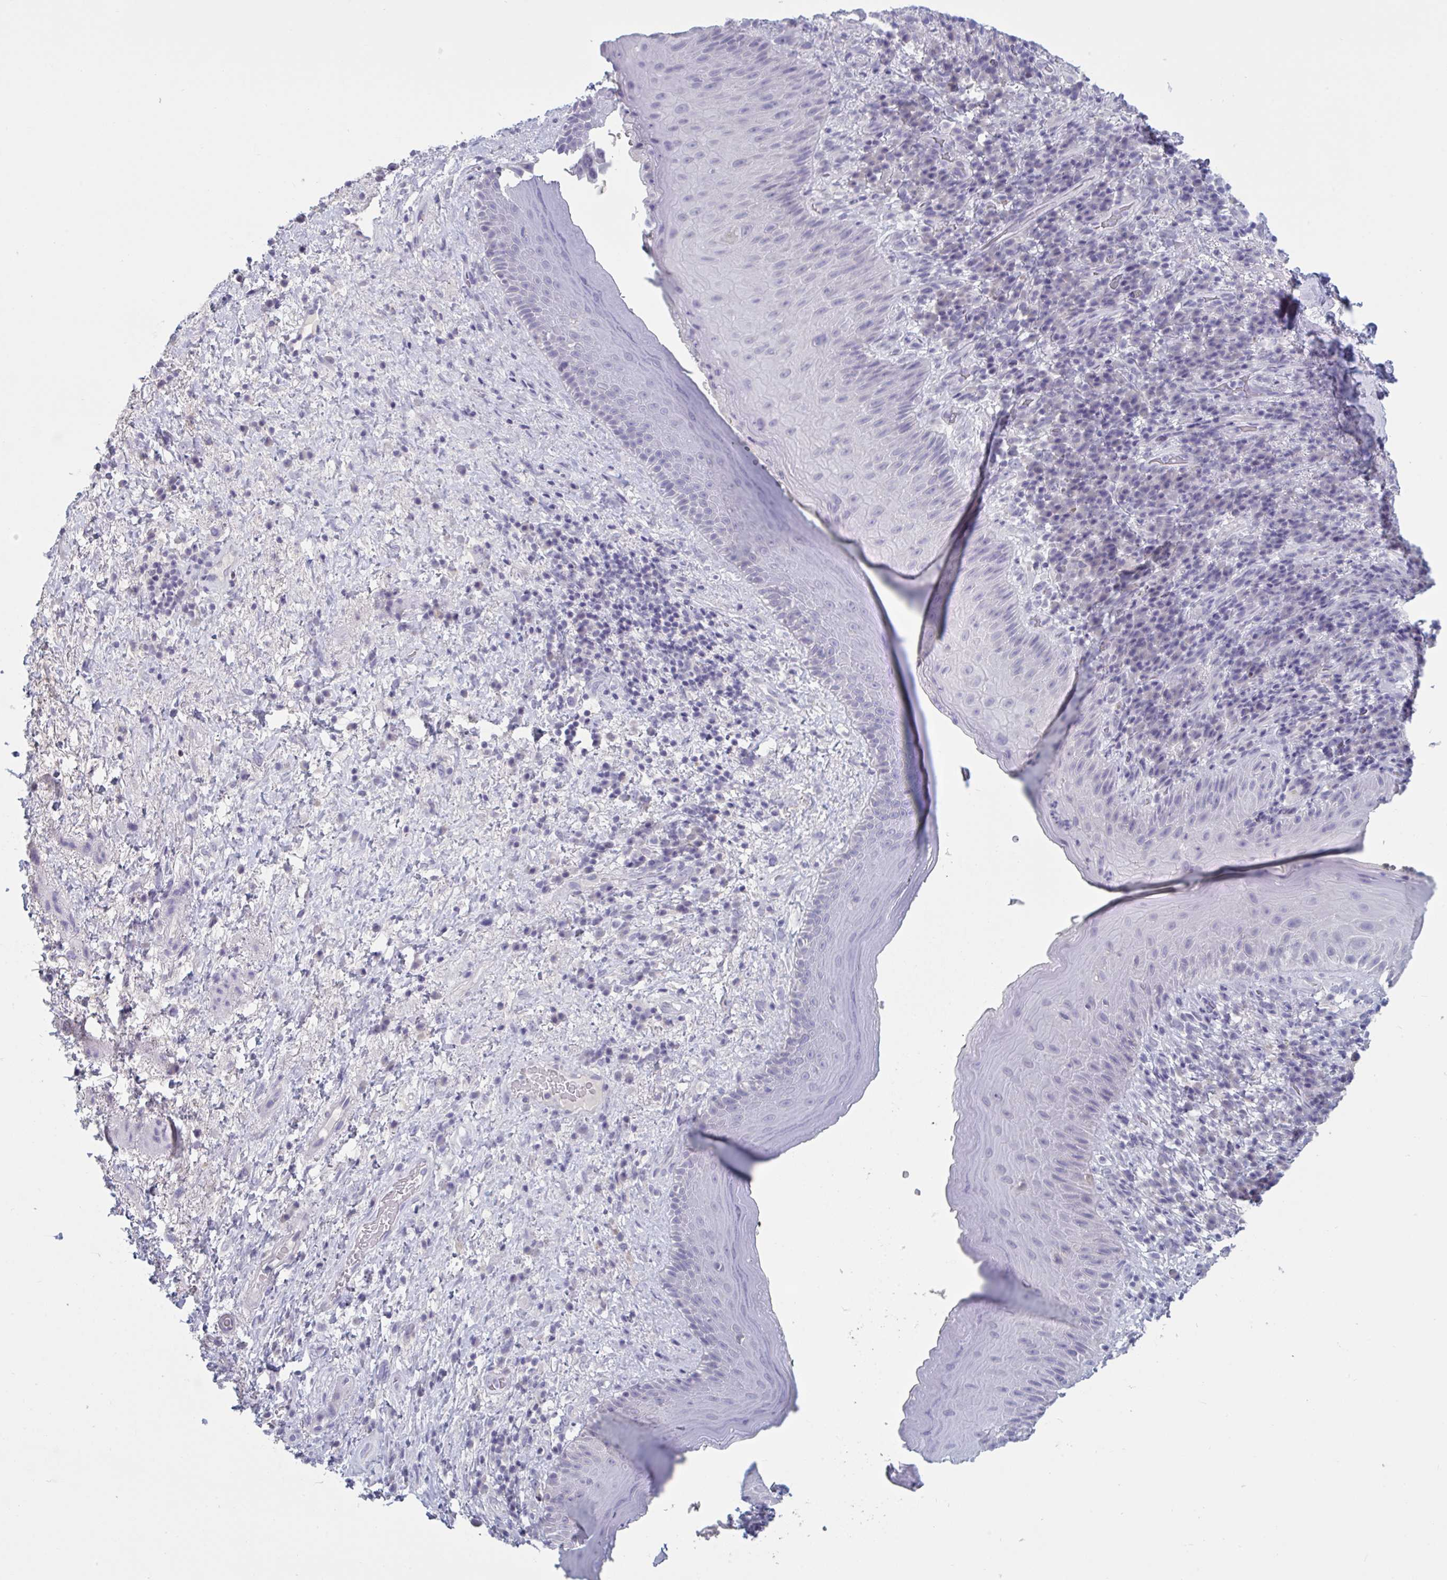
{"staining": {"intensity": "negative", "quantity": "none", "location": "none"}, "tissue": "skin", "cell_type": "Epidermal cells", "image_type": "normal", "snomed": [{"axis": "morphology", "description": "Normal tissue, NOS"}, {"axis": "topography", "description": "Anal"}], "caption": "DAB immunohistochemical staining of unremarkable skin demonstrates no significant staining in epidermal cells.", "gene": "NDUFC2", "patient": {"sex": "male", "age": 78}}